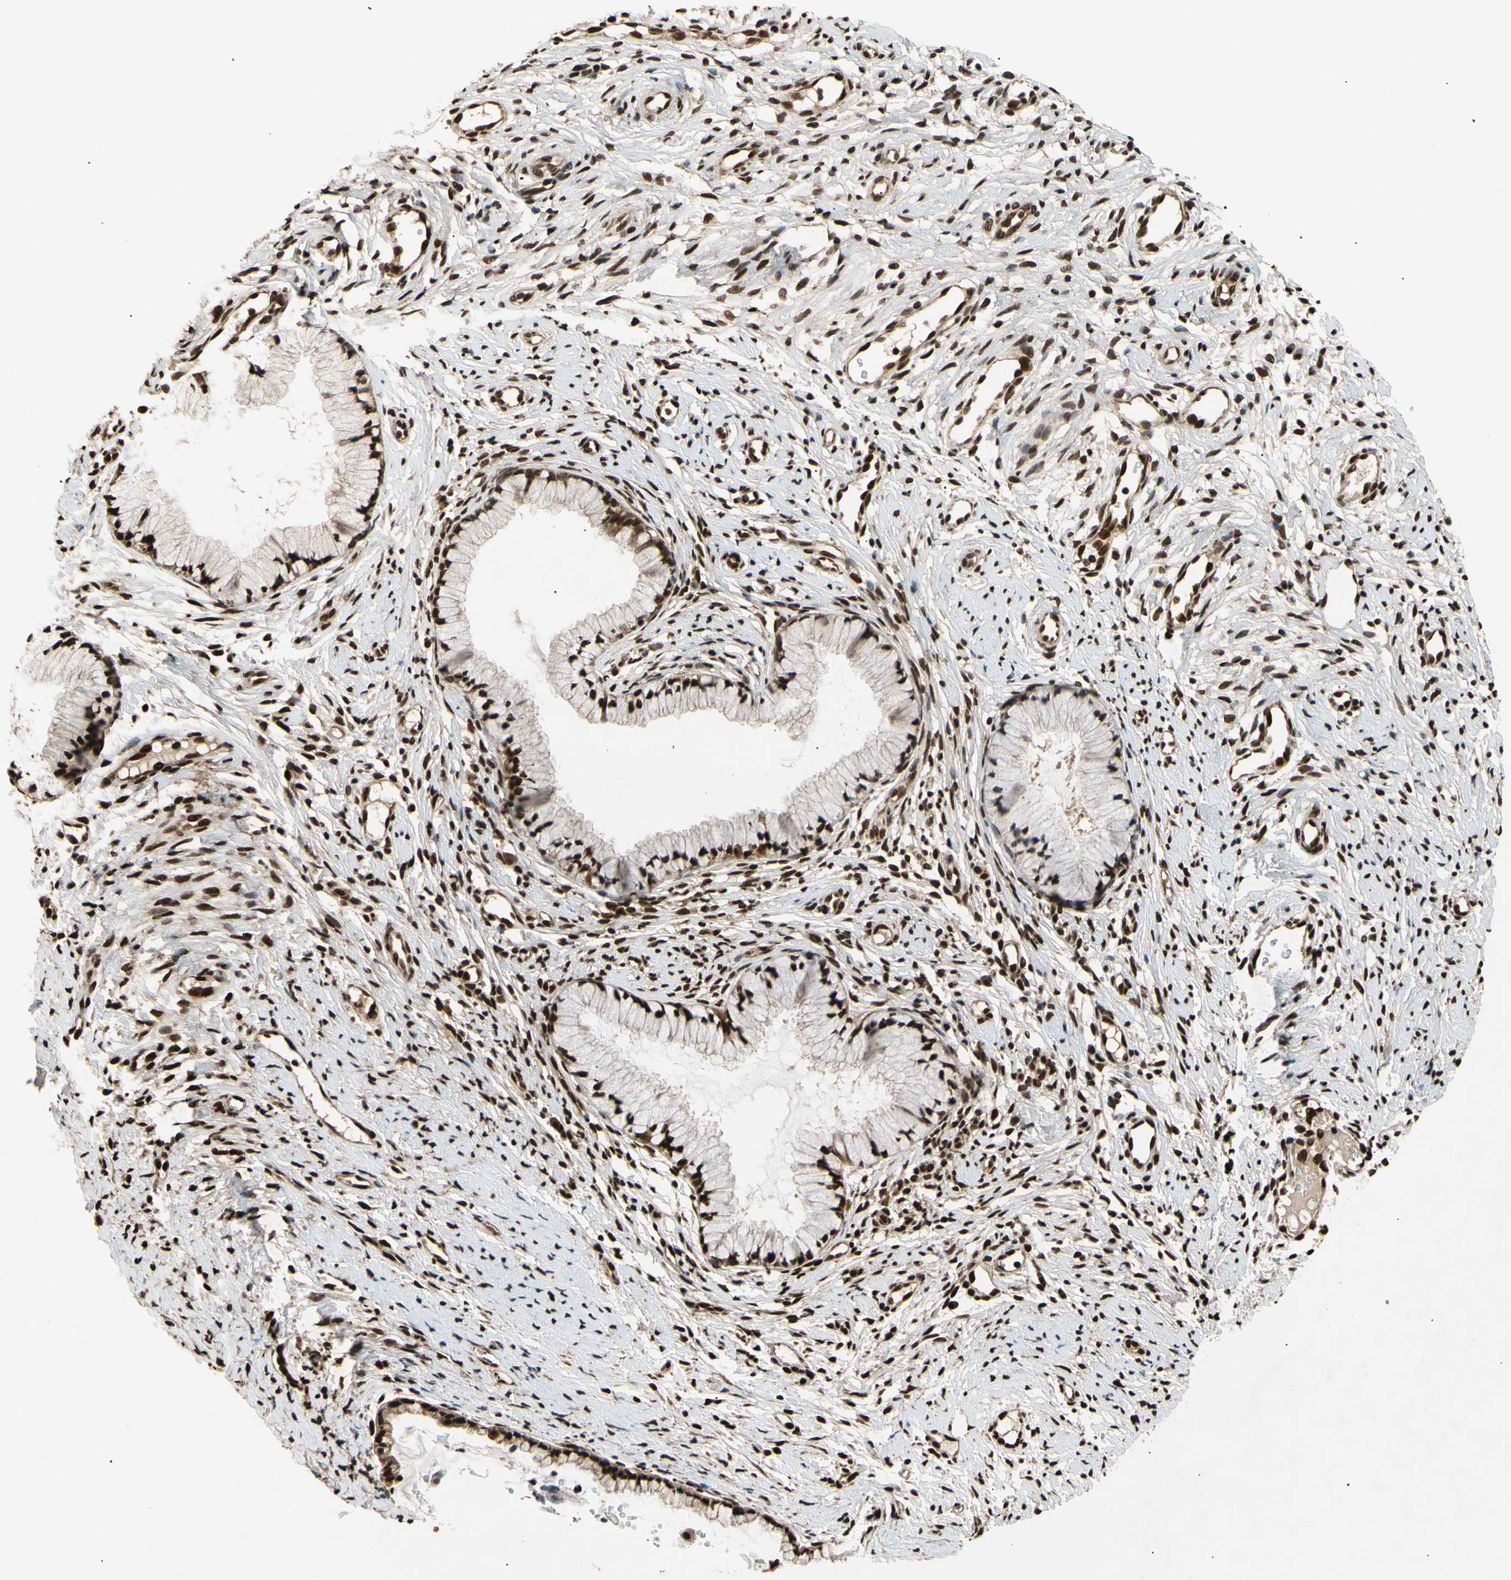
{"staining": {"intensity": "strong", "quantity": ">75%", "location": "nuclear"}, "tissue": "cervix", "cell_type": "Glandular cells", "image_type": "normal", "snomed": [{"axis": "morphology", "description": "Normal tissue, NOS"}, {"axis": "topography", "description": "Cervix"}], "caption": "Brown immunohistochemical staining in normal cervix reveals strong nuclear expression in approximately >75% of glandular cells. Immunohistochemistry stains the protein of interest in brown and the nuclei are stained blue.", "gene": "EIF1AX", "patient": {"sex": "female", "age": 82}}